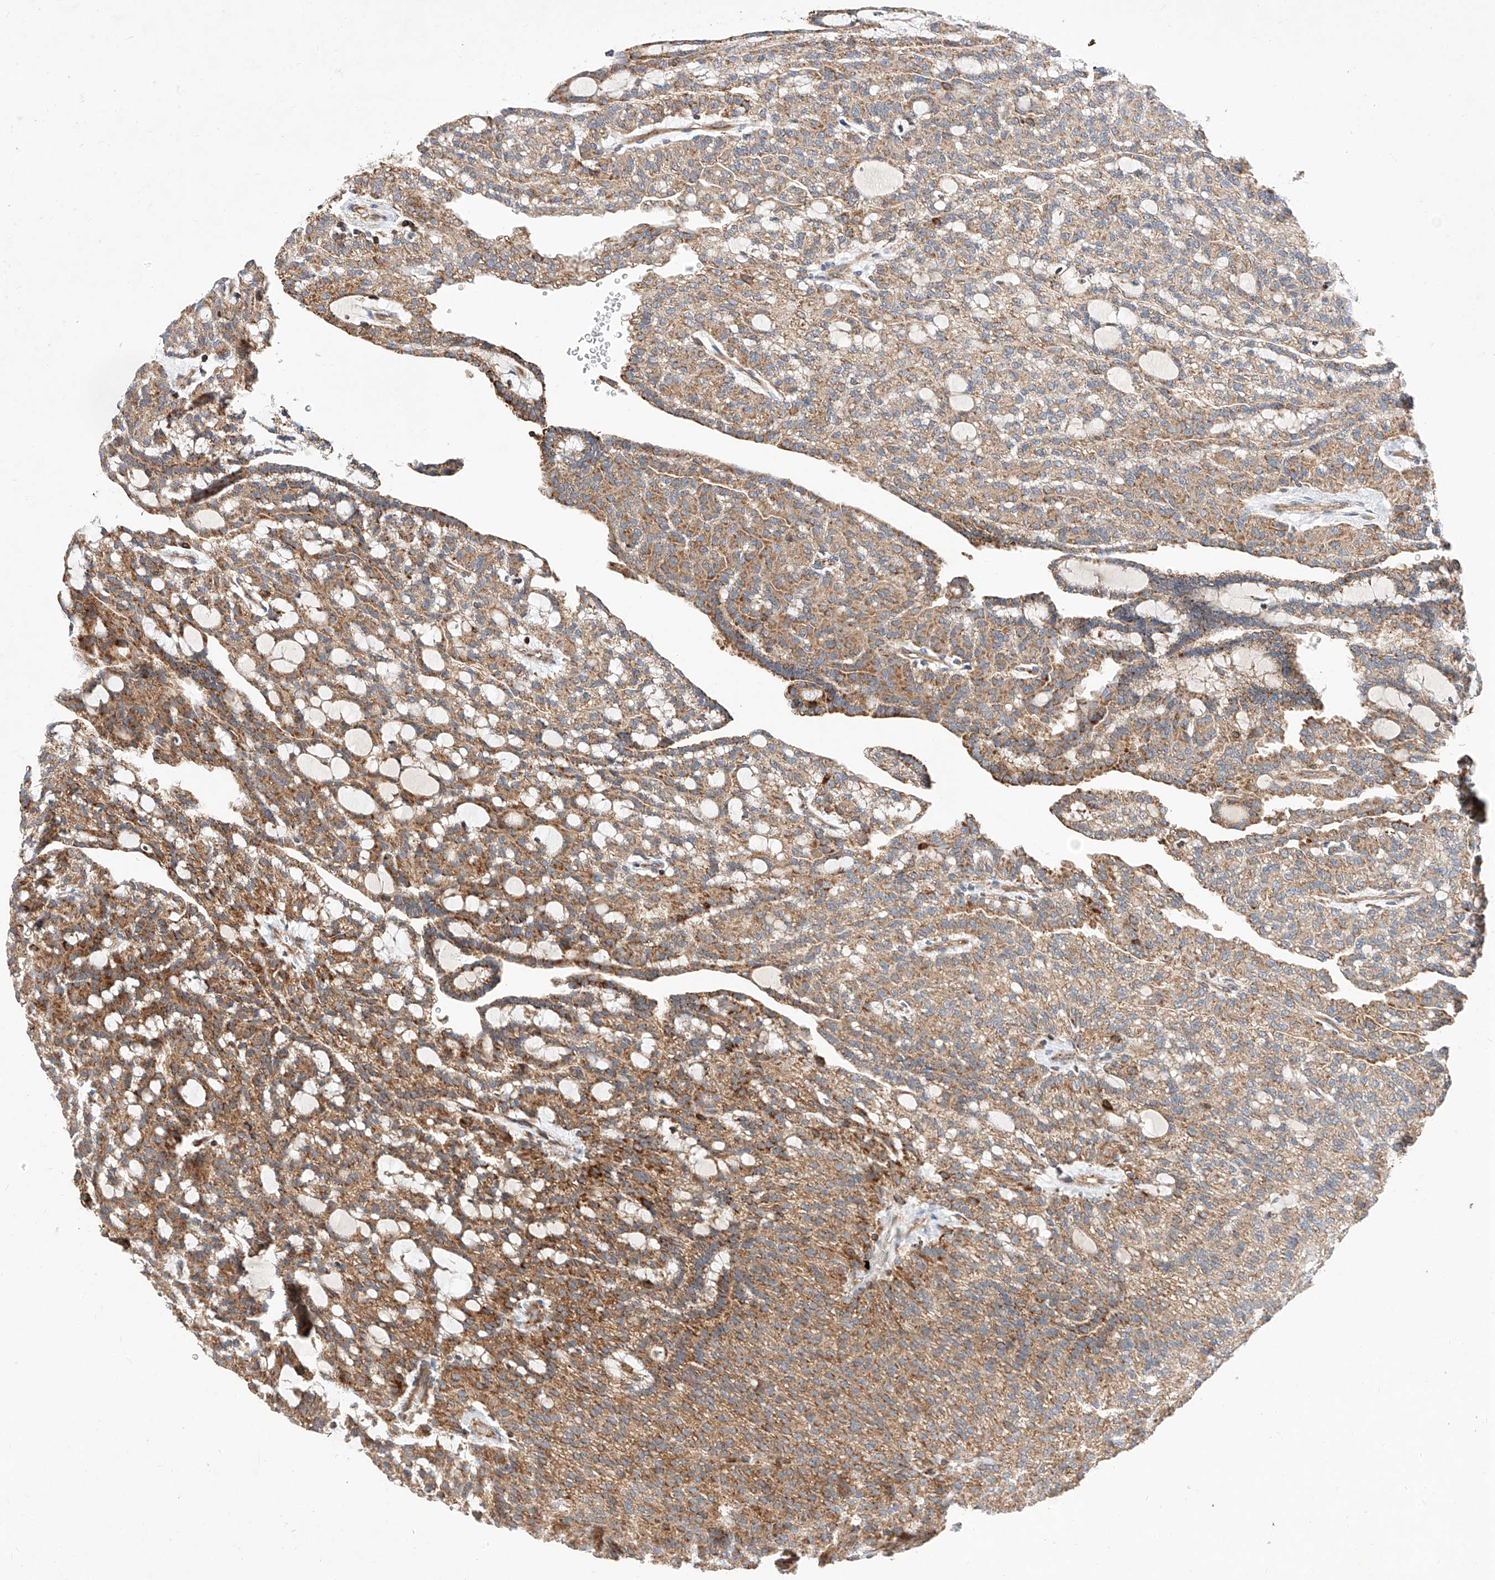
{"staining": {"intensity": "moderate", "quantity": ">75%", "location": "cytoplasmic/membranous"}, "tissue": "renal cancer", "cell_type": "Tumor cells", "image_type": "cancer", "snomed": [{"axis": "morphology", "description": "Adenocarcinoma, NOS"}, {"axis": "topography", "description": "Kidney"}], "caption": "Renal cancer stained for a protein reveals moderate cytoplasmic/membranous positivity in tumor cells.", "gene": "NR1D1", "patient": {"sex": "male", "age": 63}}